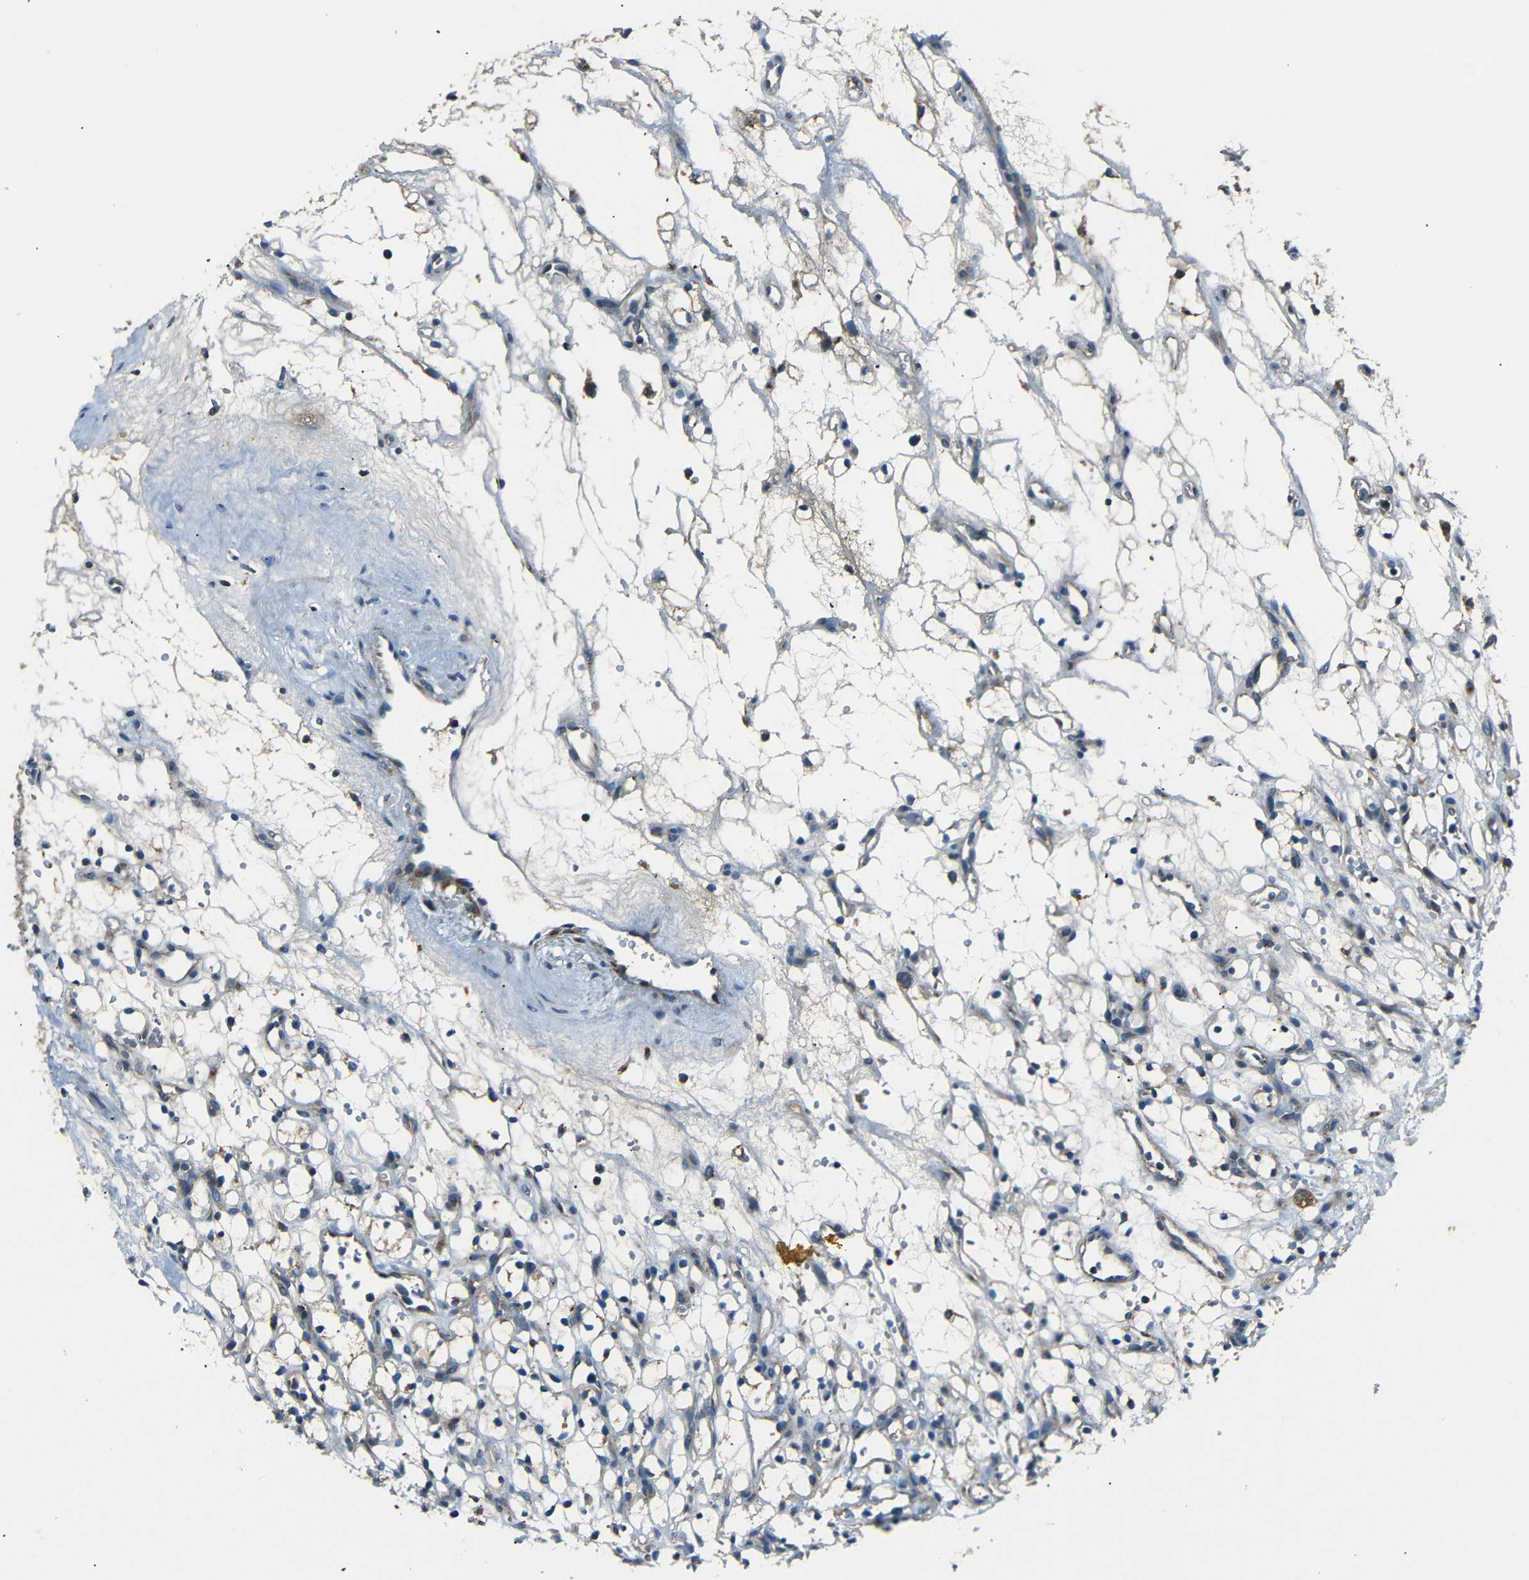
{"staining": {"intensity": "weak", "quantity": "25%-75%", "location": "cytoplasmic/membranous"}, "tissue": "renal cancer", "cell_type": "Tumor cells", "image_type": "cancer", "snomed": [{"axis": "morphology", "description": "Adenocarcinoma, NOS"}, {"axis": "topography", "description": "Kidney"}], "caption": "Human renal cancer (adenocarcinoma) stained with a protein marker reveals weak staining in tumor cells.", "gene": "NETO2", "patient": {"sex": "female", "age": 60}}